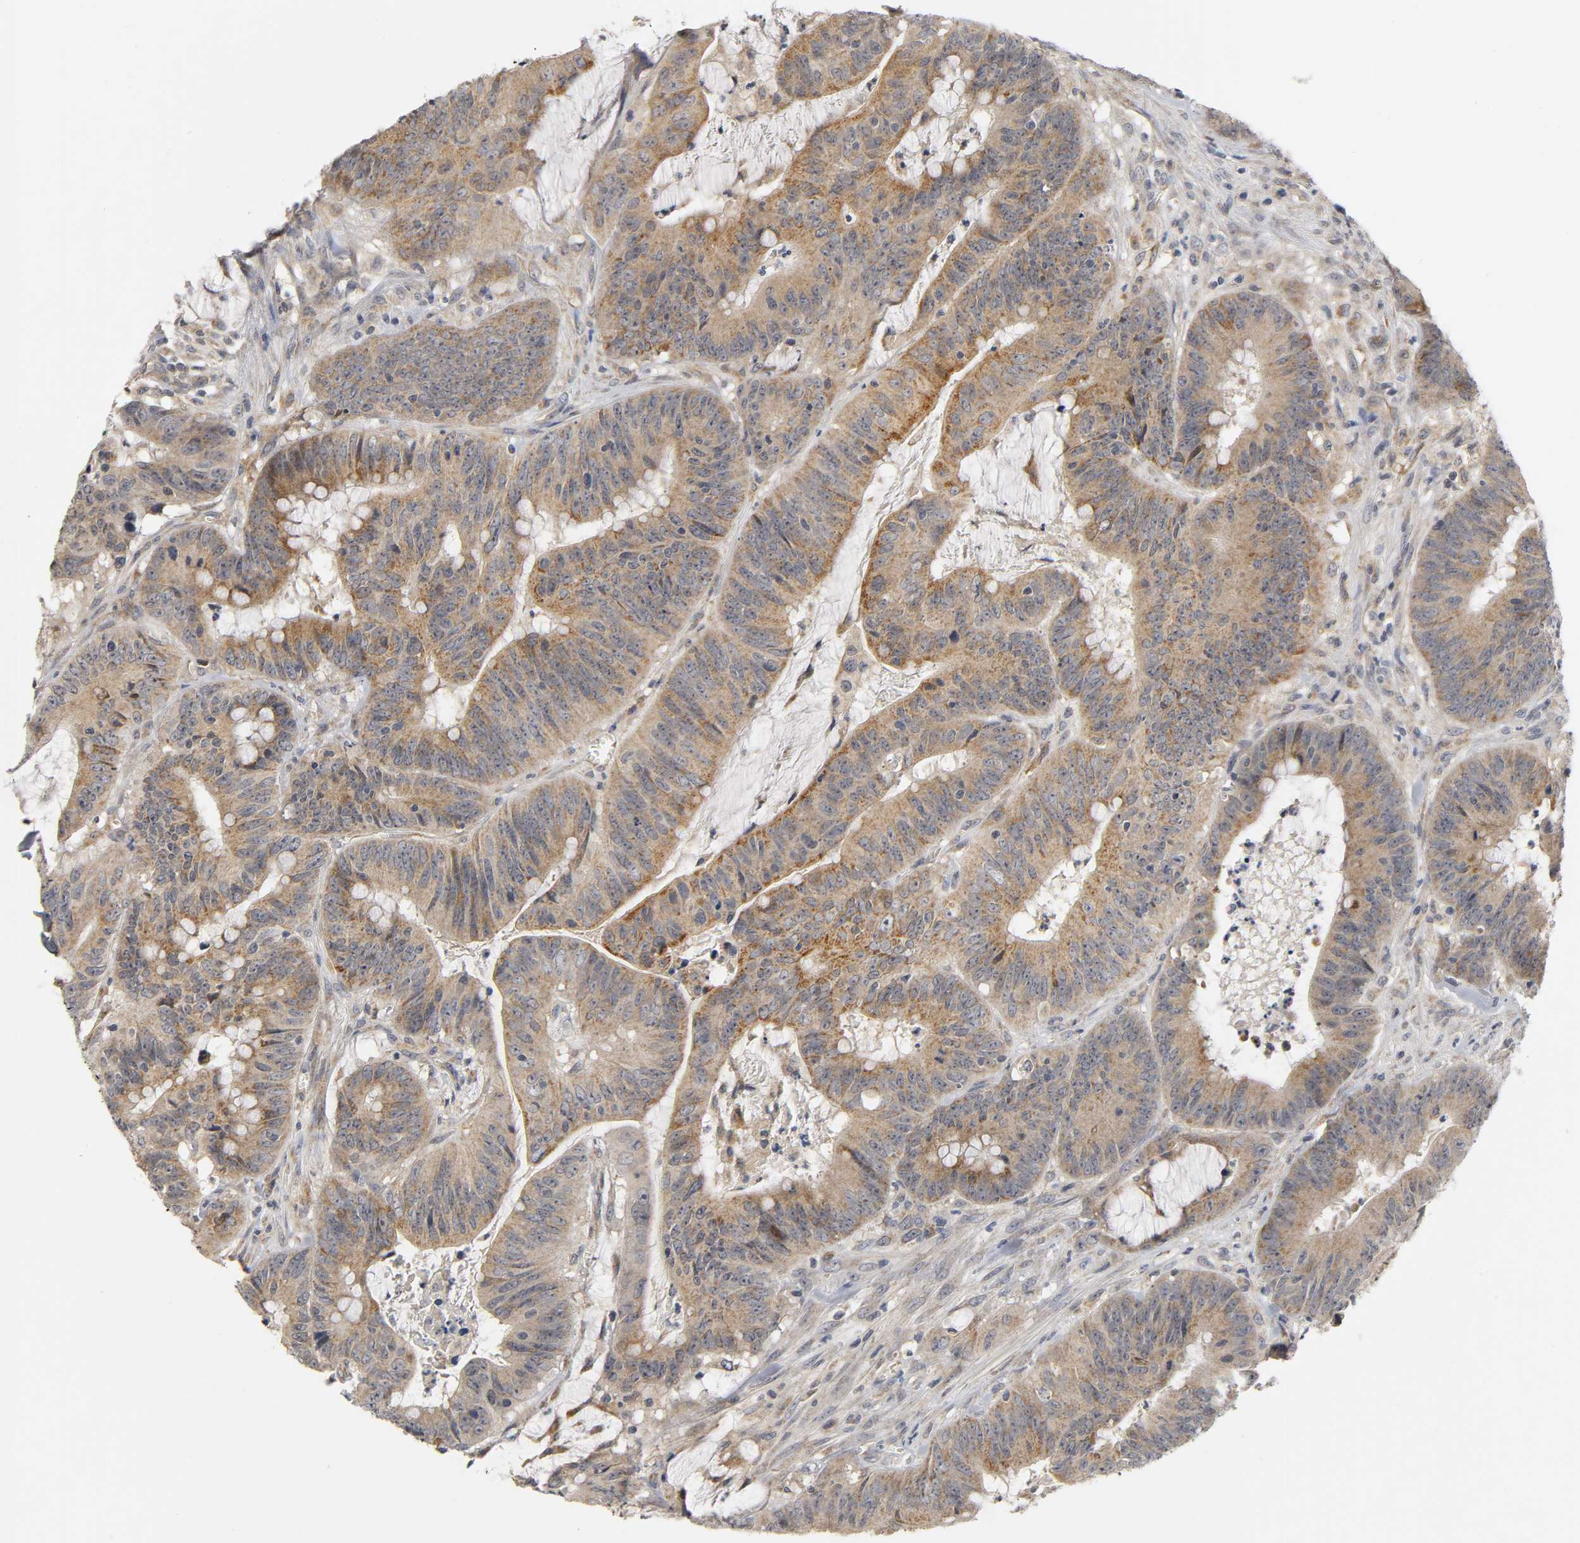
{"staining": {"intensity": "moderate", "quantity": ">75%", "location": "cytoplasmic/membranous"}, "tissue": "colorectal cancer", "cell_type": "Tumor cells", "image_type": "cancer", "snomed": [{"axis": "morphology", "description": "Adenocarcinoma, NOS"}, {"axis": "topography", "description": "Colon"}], "caption": "Human colorectal adenocarcinoma stained for a protein (brown) shows moderate cytoplasmic/membranous positive positivity in about >75% of tumor cells.", "gene": "NRP1", "patient": {"sex": "male", "age": 45}}